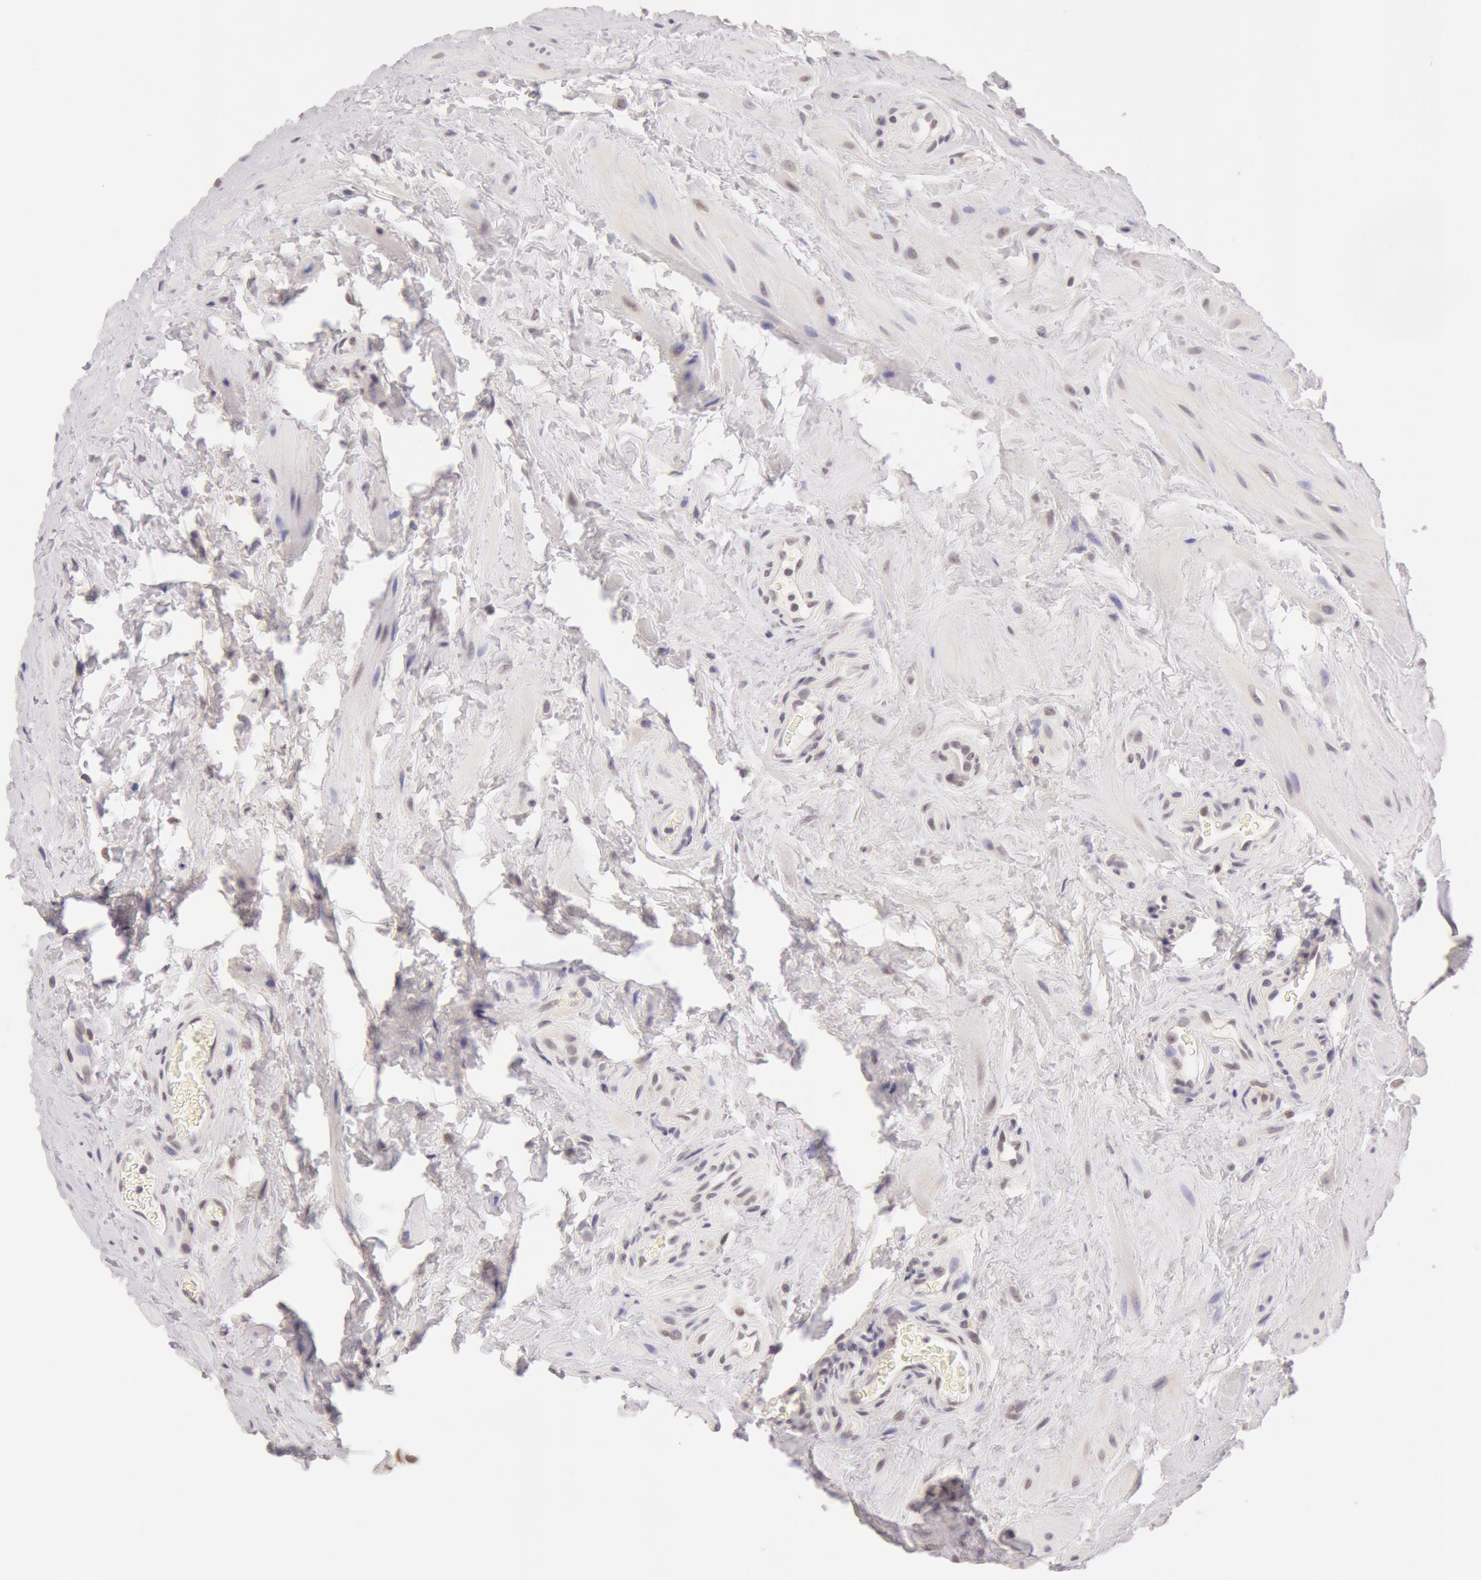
{"staining": {"intensity": "negative", "quantity": "none", "location": "none"}, "tissue": "epididymis", "cell_type": "Glandular cells", "image_type": "normal", "snomed": [{"axis": "morphology", "description": "Normal tissue, NOS"}, {"axis": "topography", "description": "Epididymis"}], "caption": "This is an immunohistochemistry (IHC) micrograph of normal epididymis. There is no expression in glandular cells.", "gene": "ZNF597", "patient": {"sex": "male", "age": 23}}